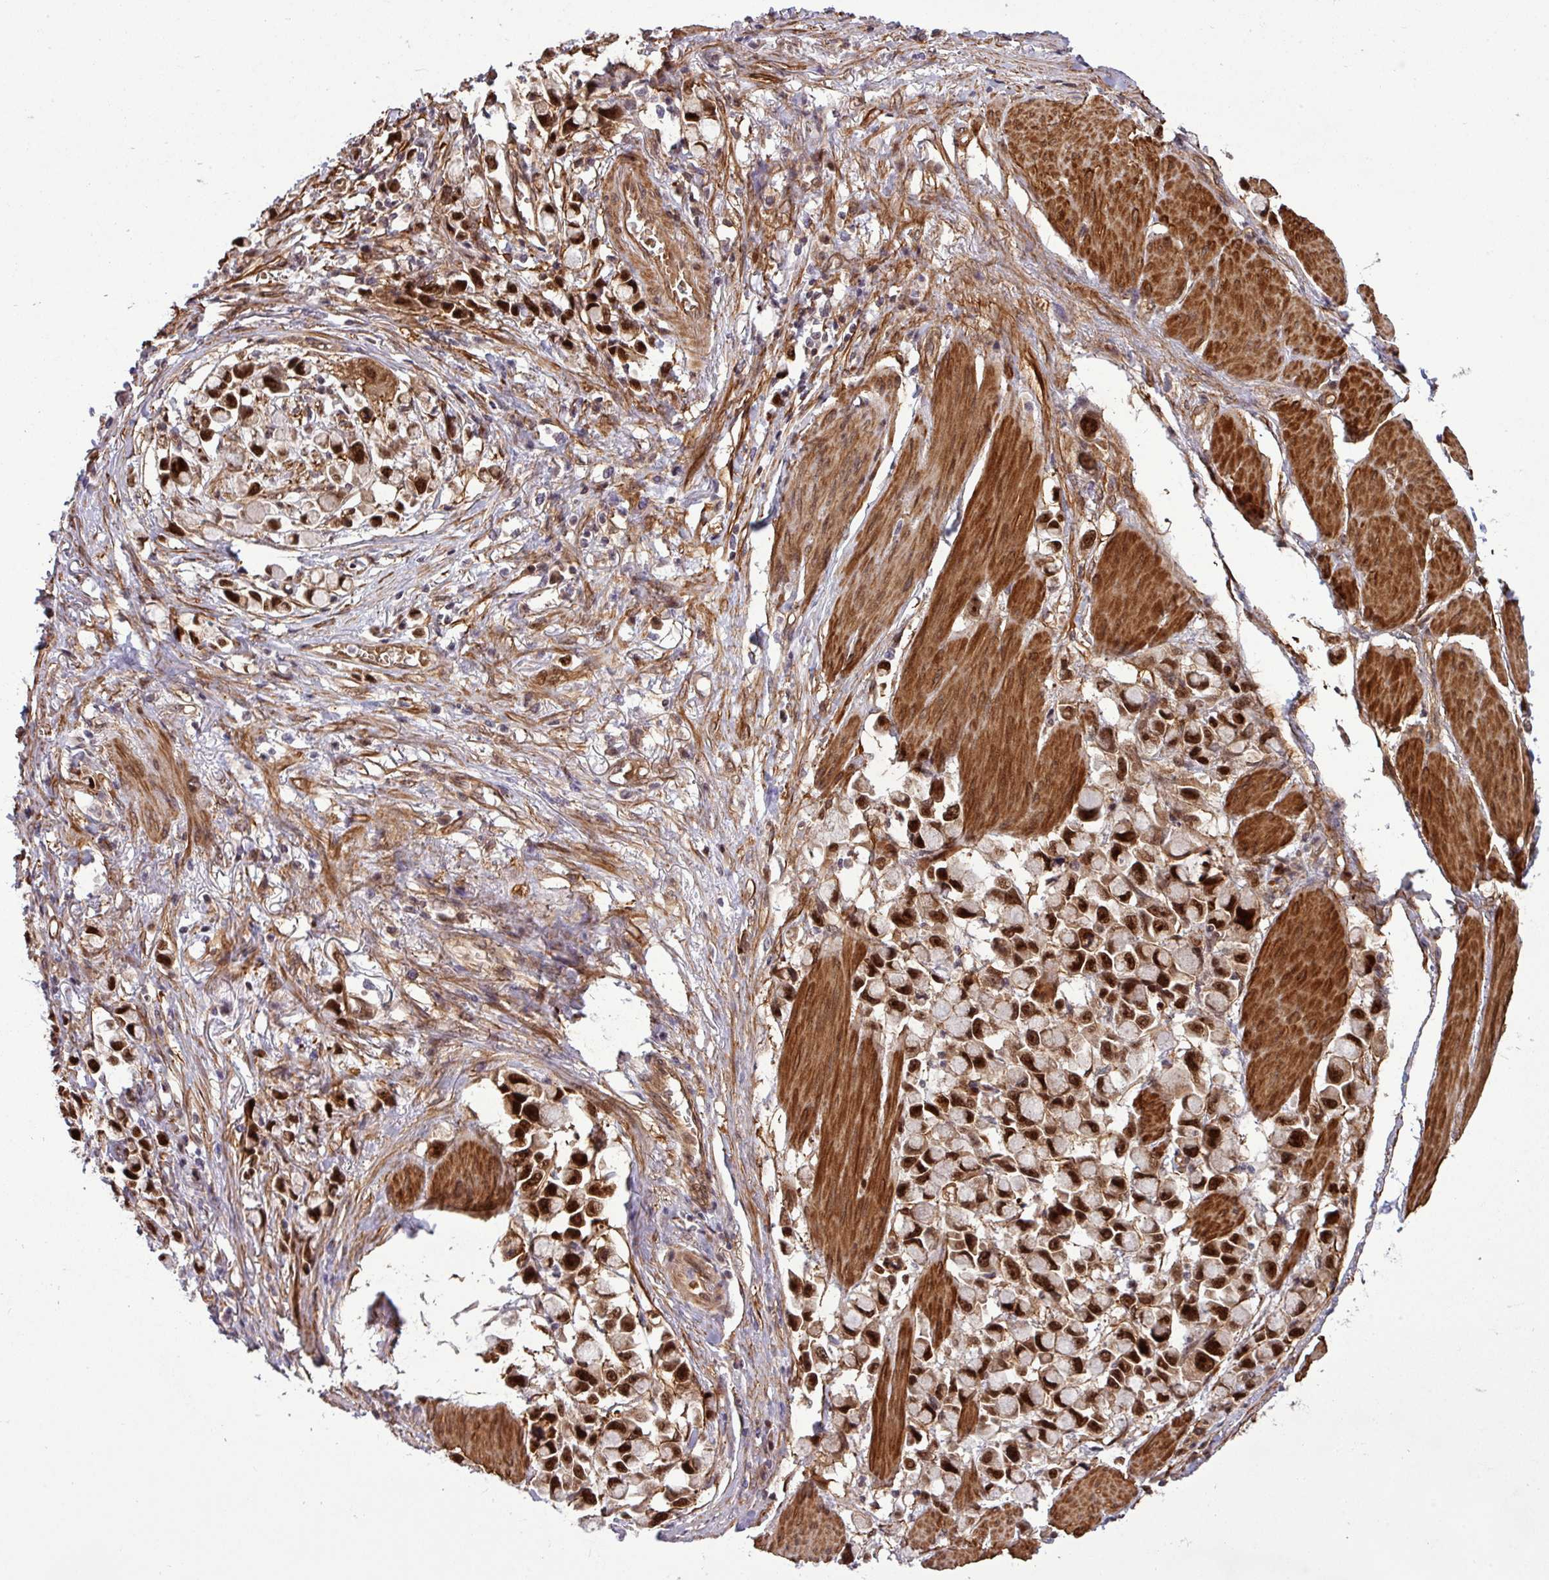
{"staining": {"intensity": "strong", "quantity": ">75%", "location": "nuclear"}, "tissue": "stomach cancer", "cell_type": "Tumor cells", "image_type": "cancer", "snomed": [{"axis": "morphology", "description": "Adenocarcinoma, NOS"}, {"axis": "topography", "description": "Stomach"}], "caption": "Approximately >75% of tumor cells in human stomach adenocarcinoma demonstrate strong nuclear protein staining as visualized by brown immunohistochemical staining.", "gene": "C7orf50", "patient": {"sex": "female", "age": 81}}